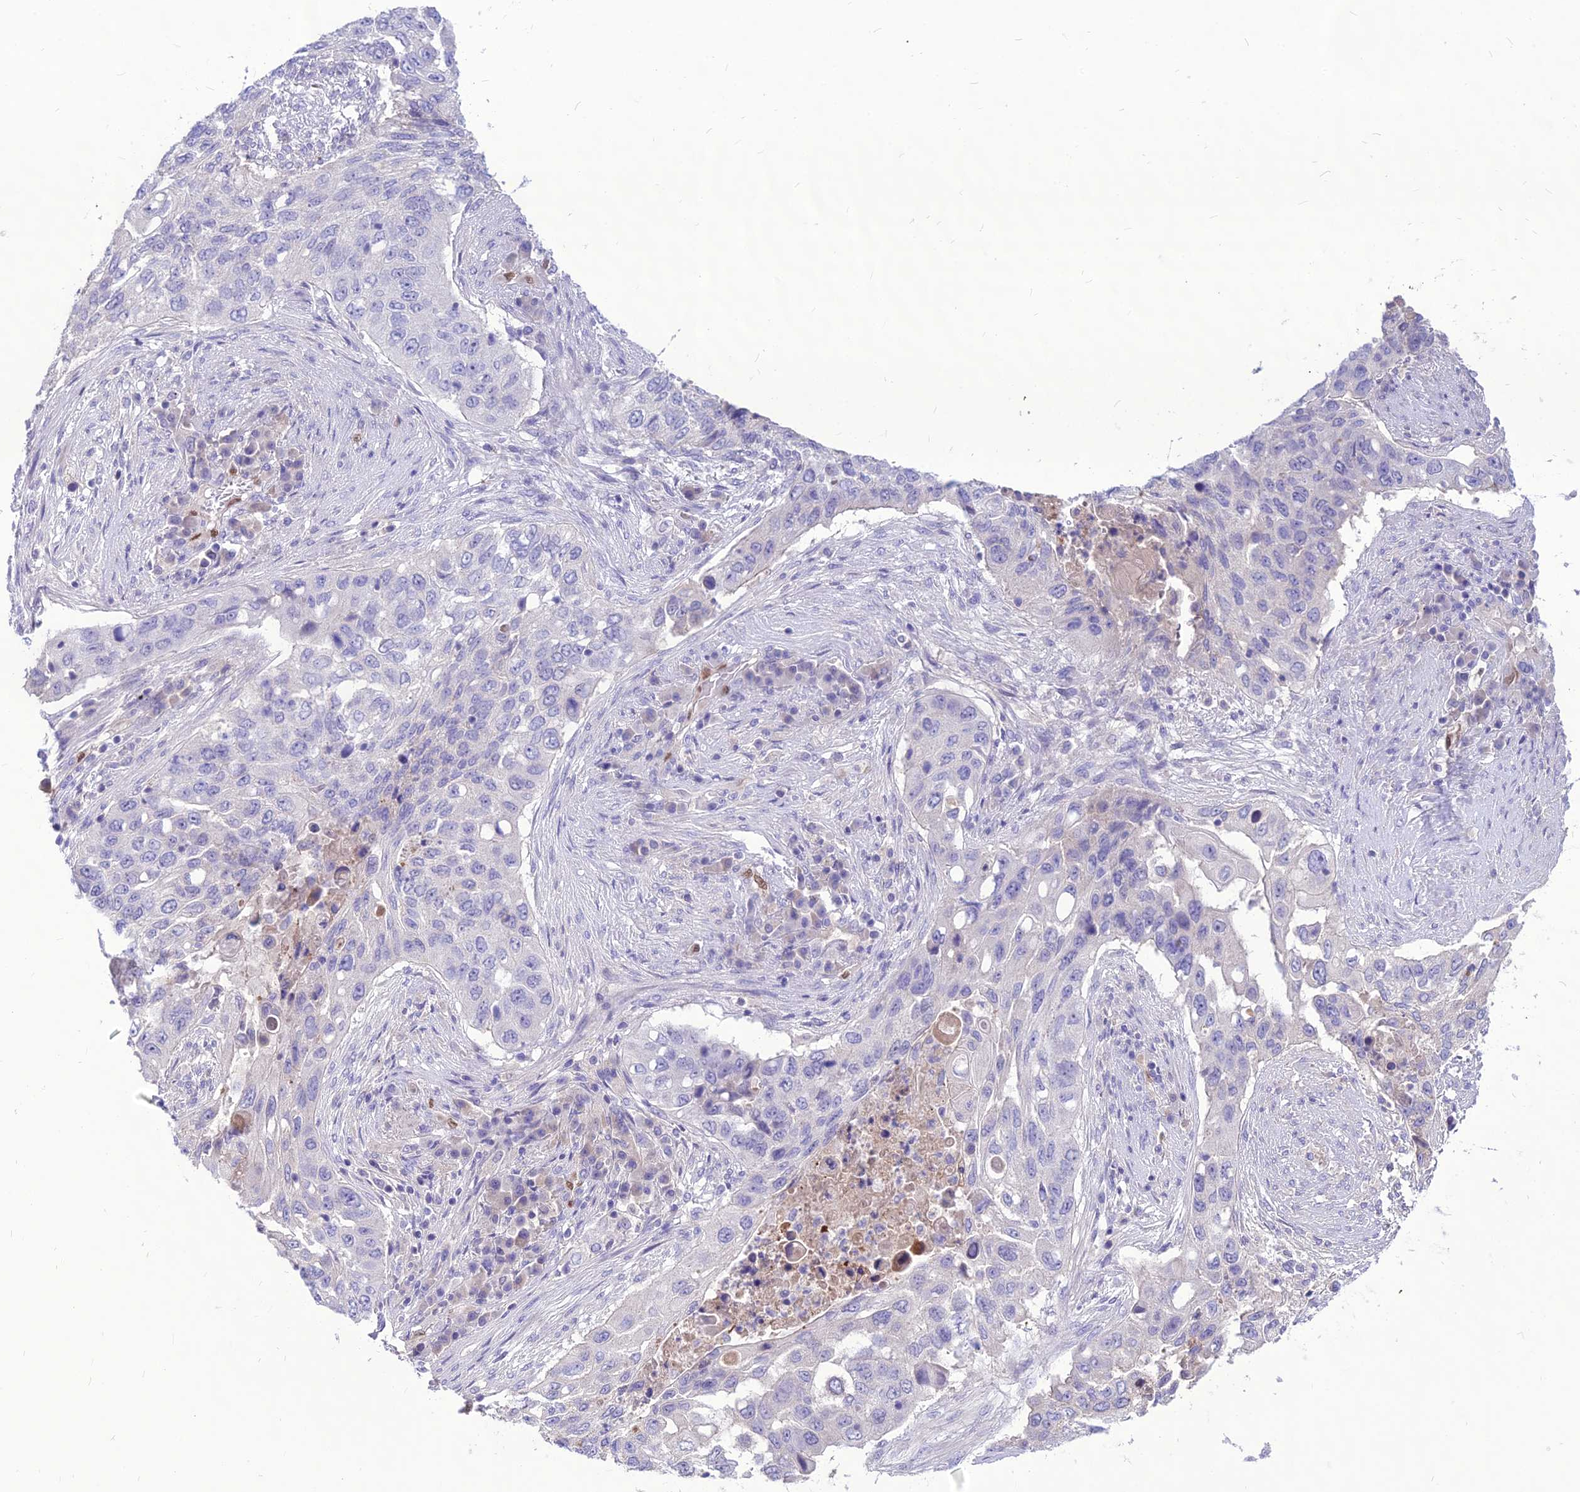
{"staining": {"intensity": "negative", "quantity": "none", "location": "none"}, "tissue": "lung cancer", "cell_type": "Tumor cells", "image_type": "cancer", "snomed": [{"axis": "morphology", "description": "Squamous cell carcinoma, NOS"}, {"axis": "topography", "description": "Lung"}], "caption": "Lung cancer was stained to show a protein in brown. There is no significant positivity in tumor cells.", "gene": "NOVA2", "patient": {"sex": "female", "age": 63}}